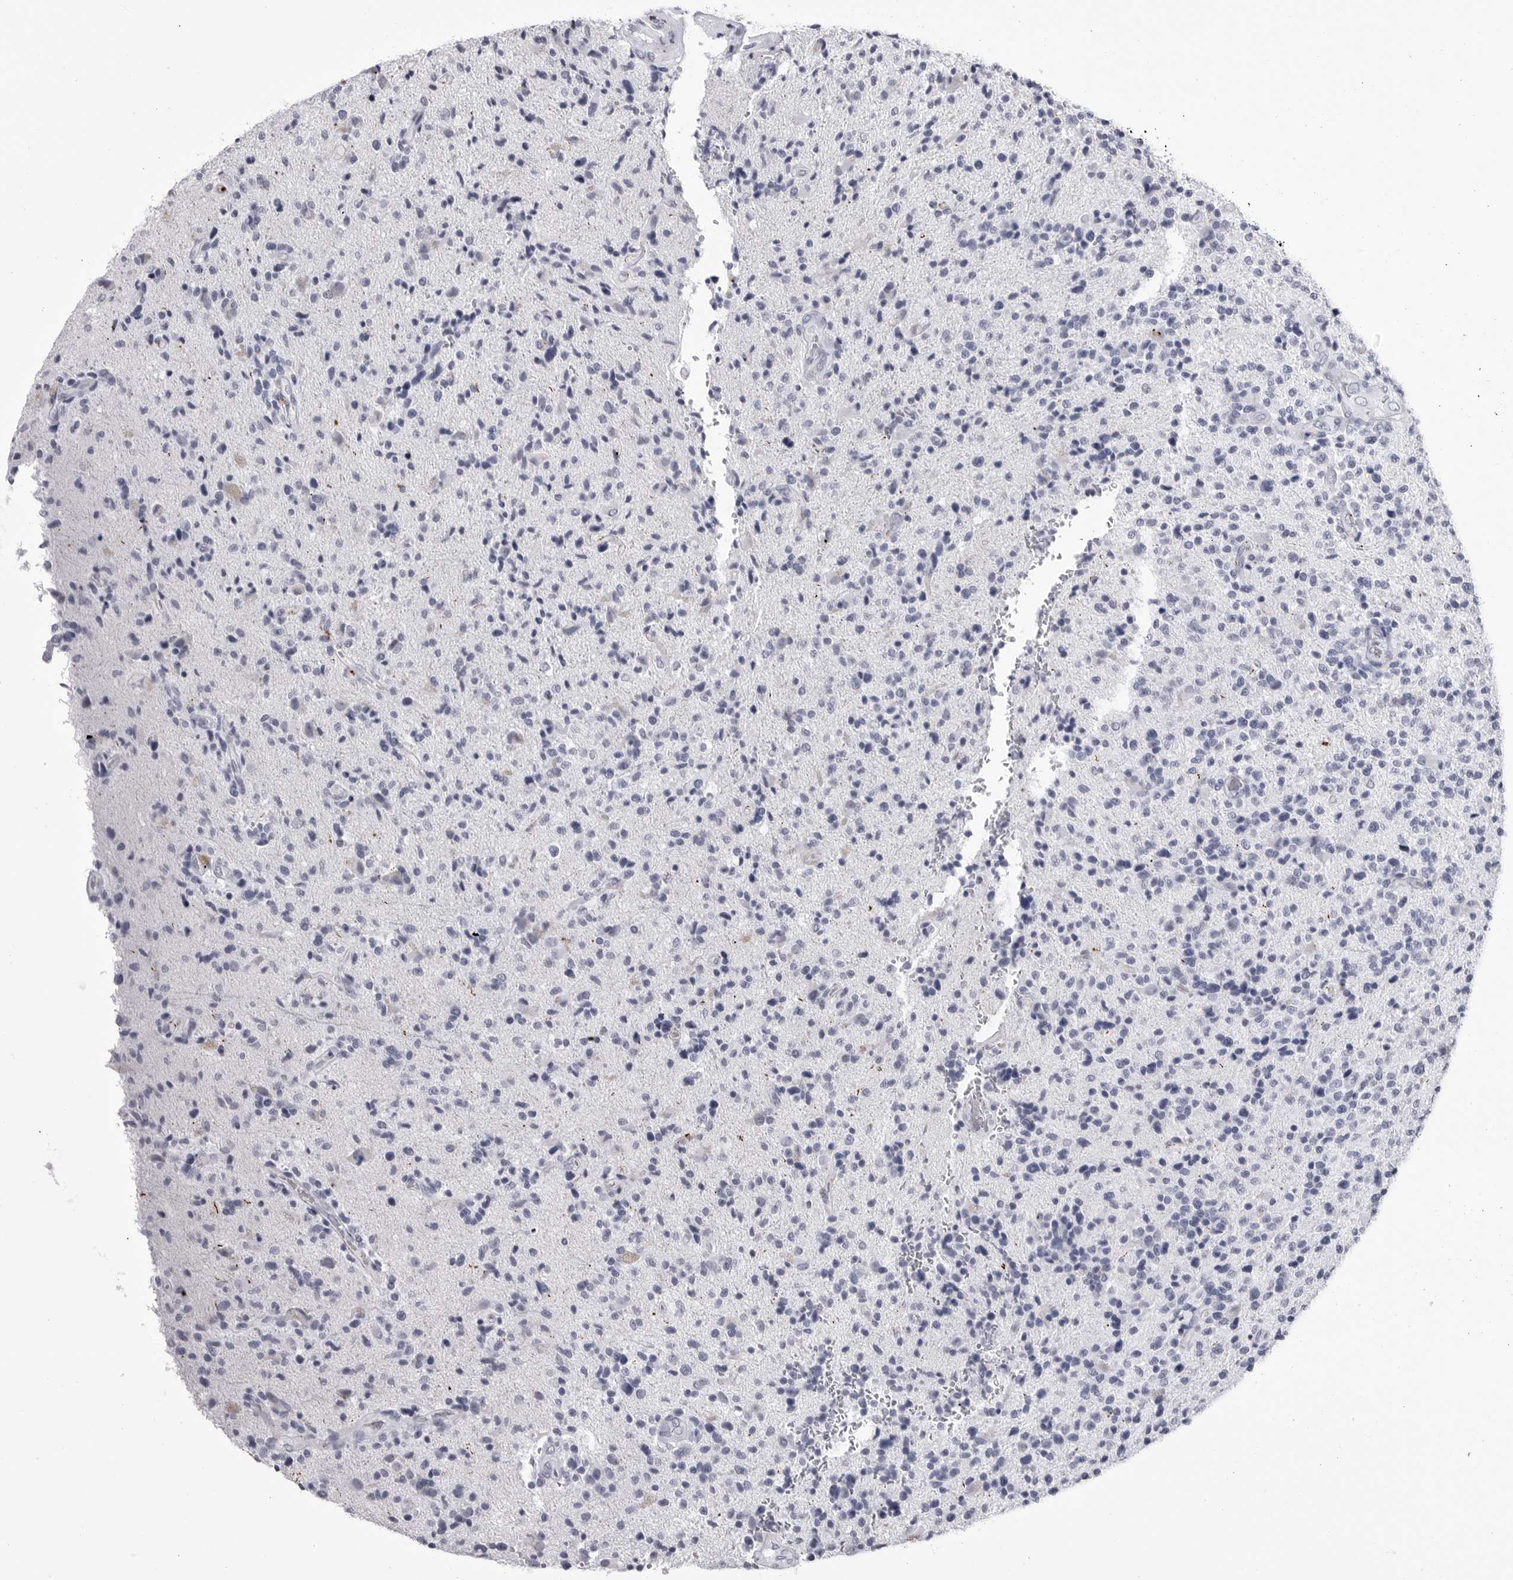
{"staining": {"intensity": "negative", "quantity": "none", "location": "none"}, "tissue": "glioma", "cell_type": "Tumor cells", "image_type": "cancer", "snomed": [{"axis": "morphology", "description": "Glioma, malignant, High grade"}, {"axis": "topography", "description": "Brain"}], "caption": "Immunohistochemical staining of human malignant high-grade glioma demonstrates no significant staining in tumor cells.", "gene": "COL26A1", "patient": {"sex": "male", "age": 72}}